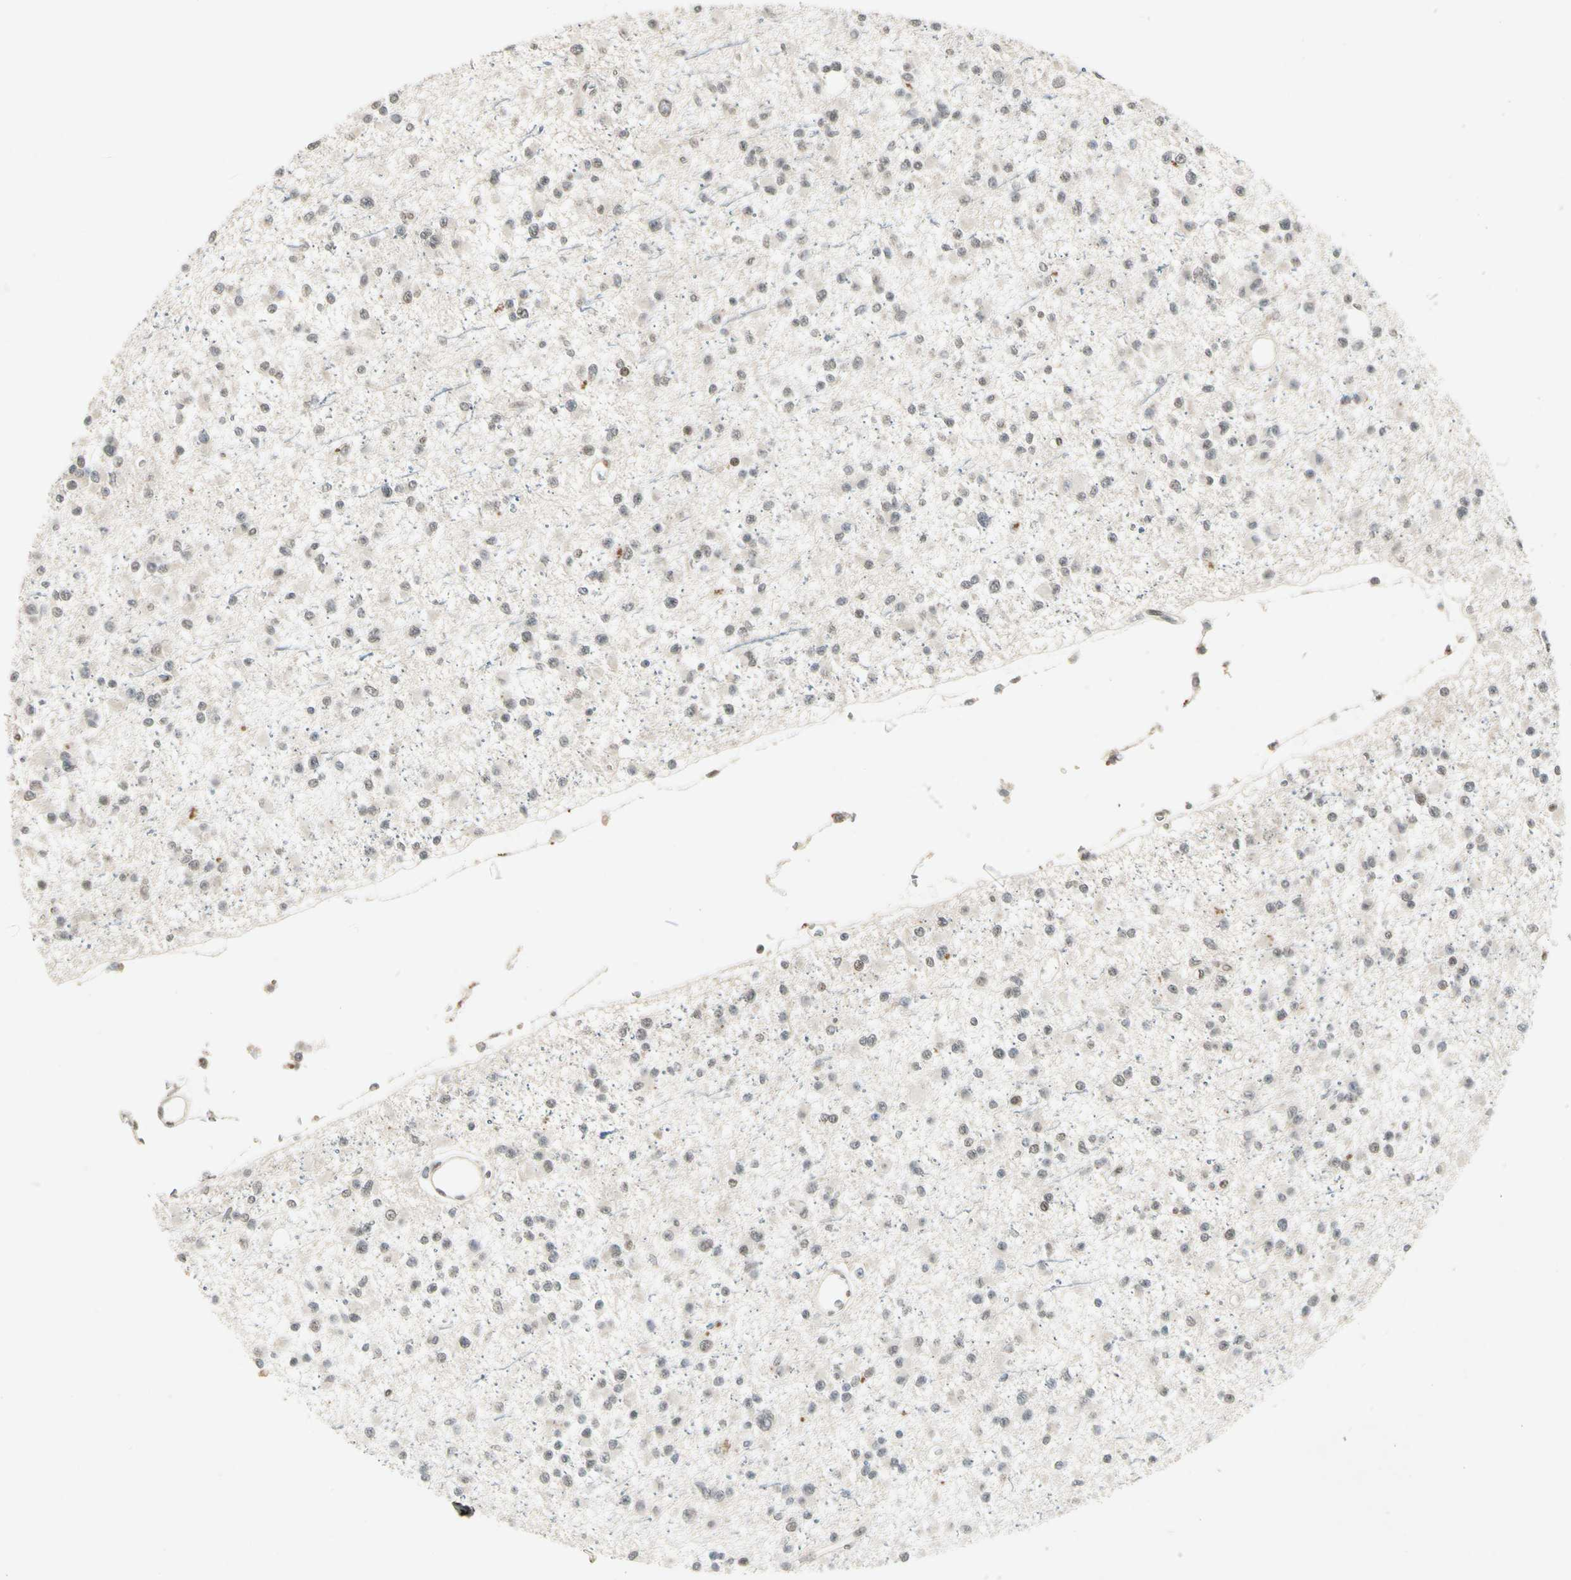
{"staining": {"intensity": "weak", "quantity": "<25%", "location": "nuclear"}, "tissue": "glioma", "cell_type": "Tumor cells", "image_type": "cancer", "snomed": [{"axis": "morphology", "description": "Glioma, malignant, Low grade"}, {"axis": "topography", "description": "Brain"}], "caption": "This is a histopathology image of immunohistochemistry (IHC) staining of malignant glioma (low-grade), which shows no positivity in tumor cells. (DAB (3,3'-diaminobenzidine) immunohistochemistry, high magnification).", "gene": "ZBTB4", "patient": {"sex": "female", "age": 22}}